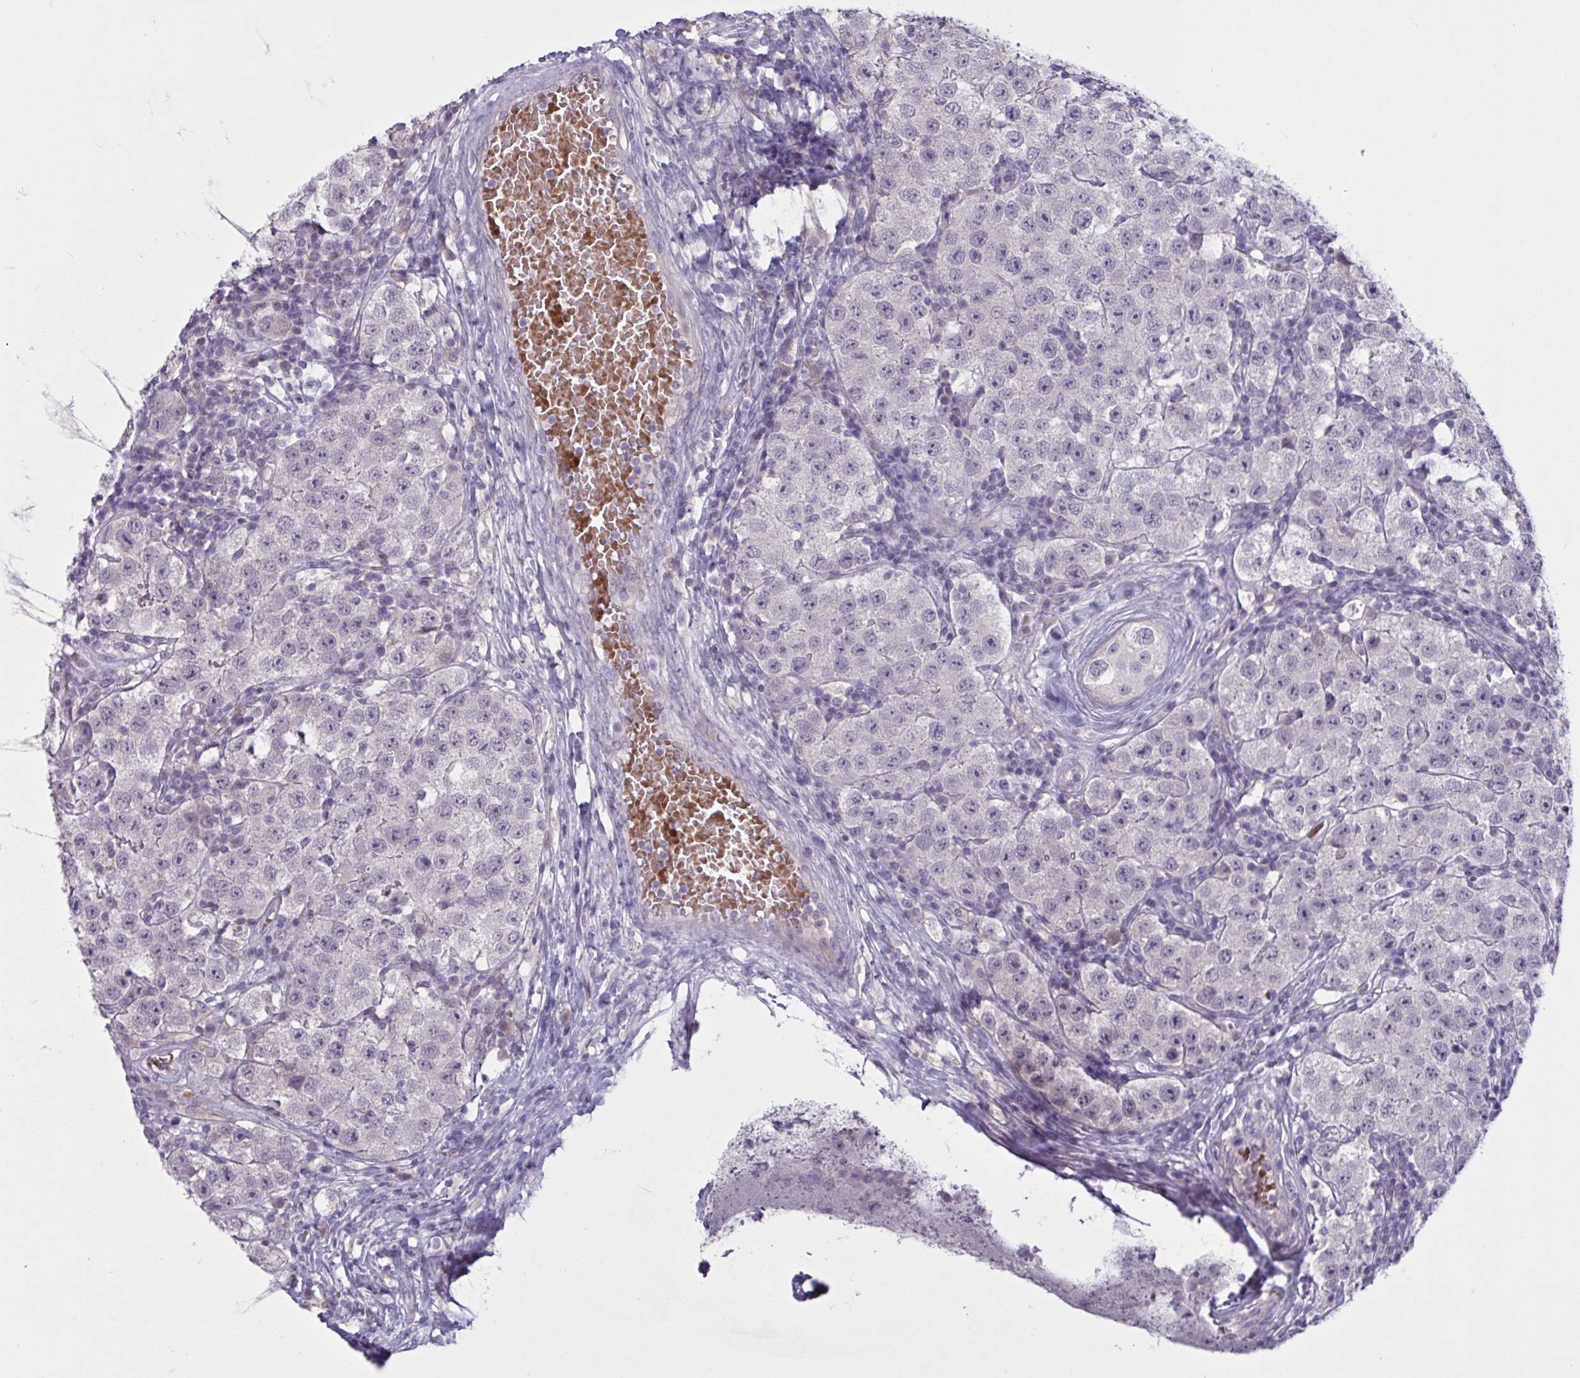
{"staining": {"intensity": "negative", "quantity": "none", "location": "none"}, "tissue": "testis cancer", "cell_type": "Tumor cells", "image_type": "cancer", "snomed": [{"axis": "morphology", "description": "Seminoma, NOS"}, {"axis": "topography", "description": "Testis"}], "caption": "Immunohistochemical staining of human testis cancer (seminoma) reveals no significant expression in tumor cells. The staining was performed using DAB to visualize the protein expression in brown, while the nuclei were stained in blue with hematoxylin (Magnification: 20x).", "gene": "RFPL4B", "patient": {"sex": "male", "age": 34}}